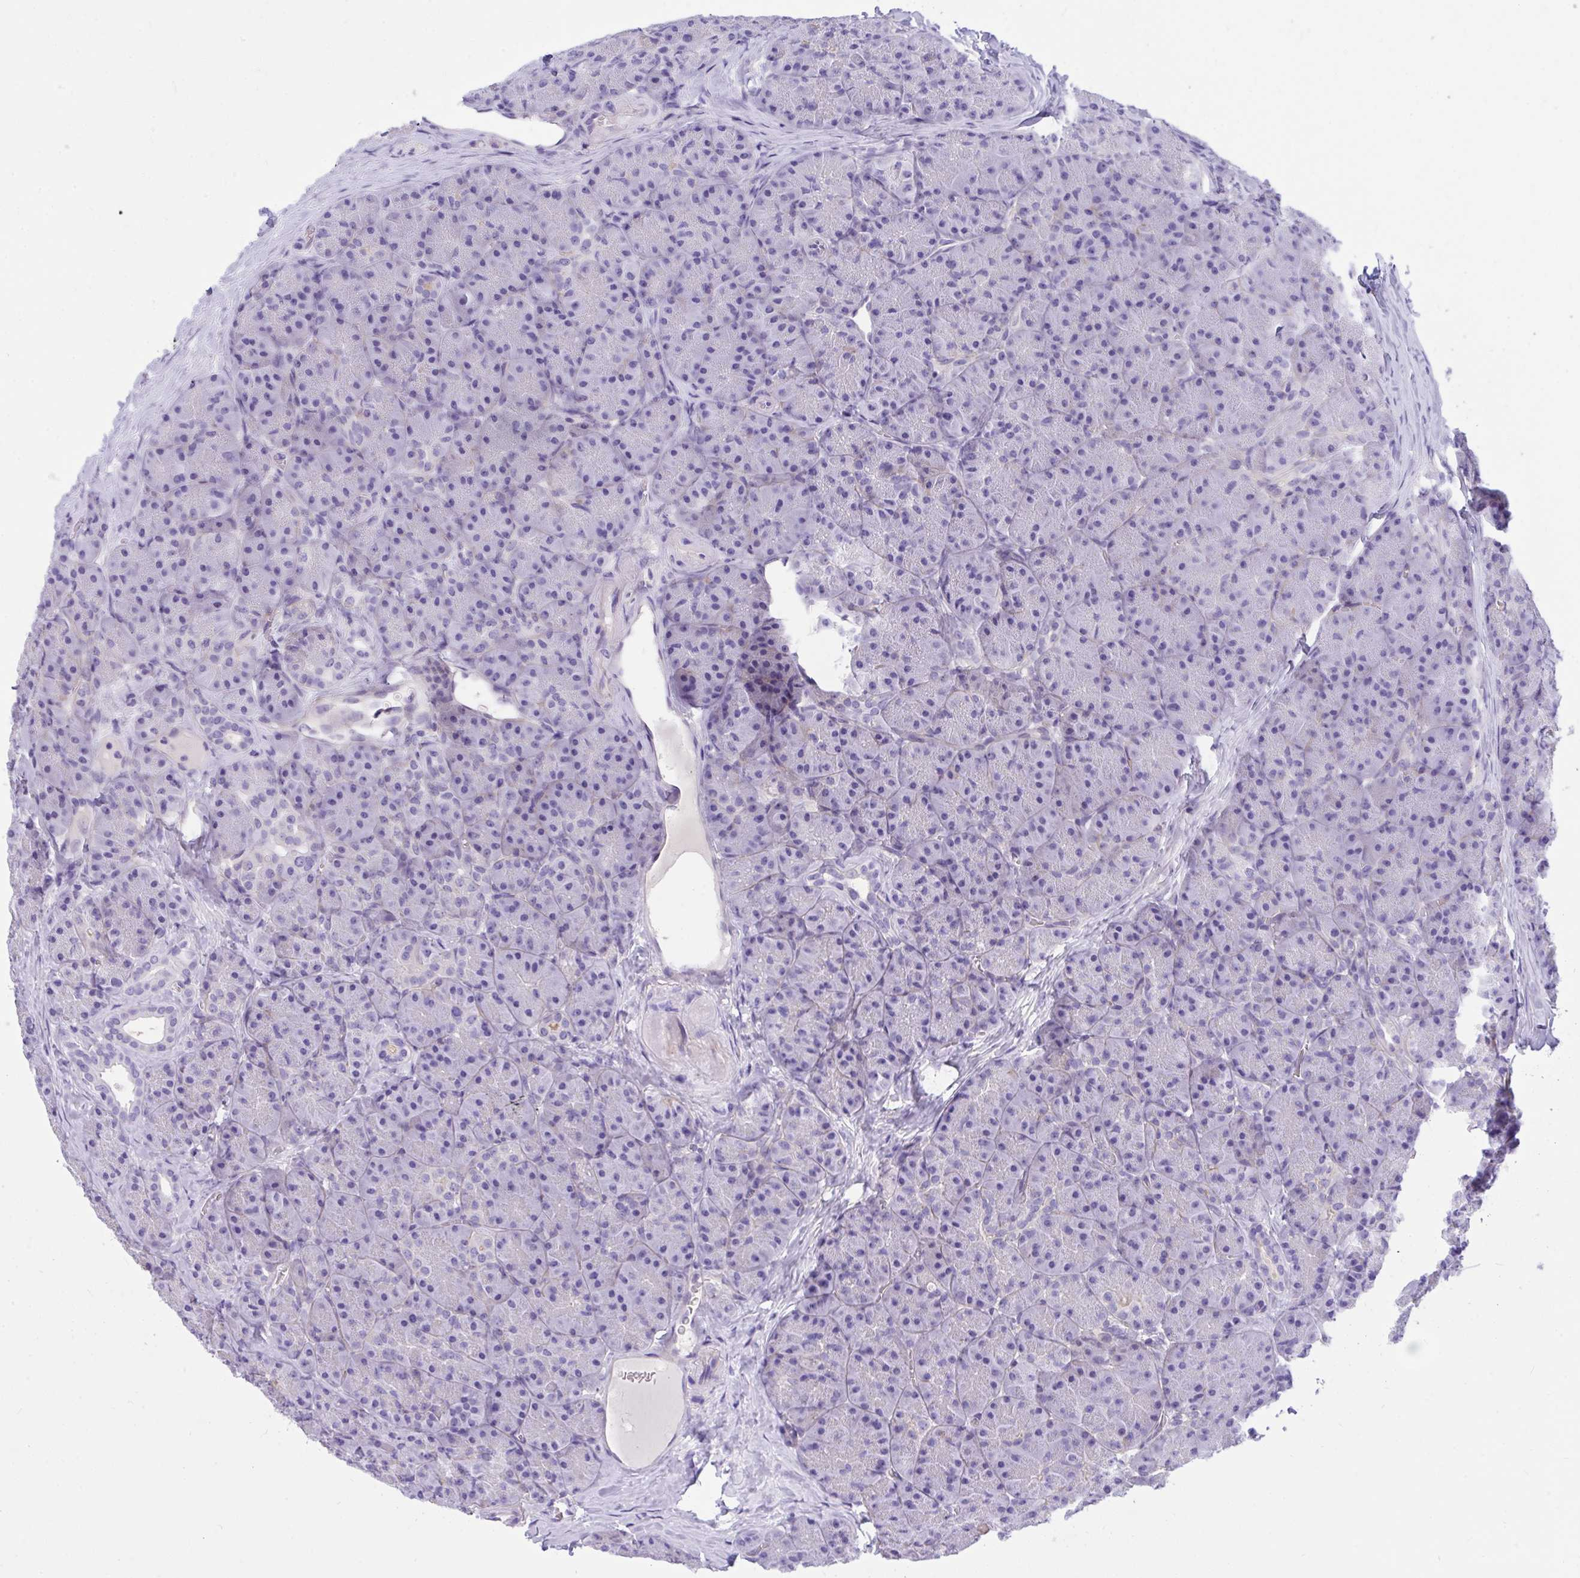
{"staining": {"intensity": "negative", "quantity": "none", "location": "none"}, "tissue": "pancreas", "cell_type": "Exocrine glandular cells", "image_type": "normal", "snomed": [{"axis": "morphology", "description": "Normal tissue, NOS"}, {"axis": "topography", "description": "Pancreas"}], "caption": "Histopathology image shows no significant protein positivity in exocrine glandular cells of normal pancreas. (Immunohistochemistry (ihc), brightfield microscopy, high magnification).", "gene": "TLN2", "patient": {"sex": "male", "age": 57}}